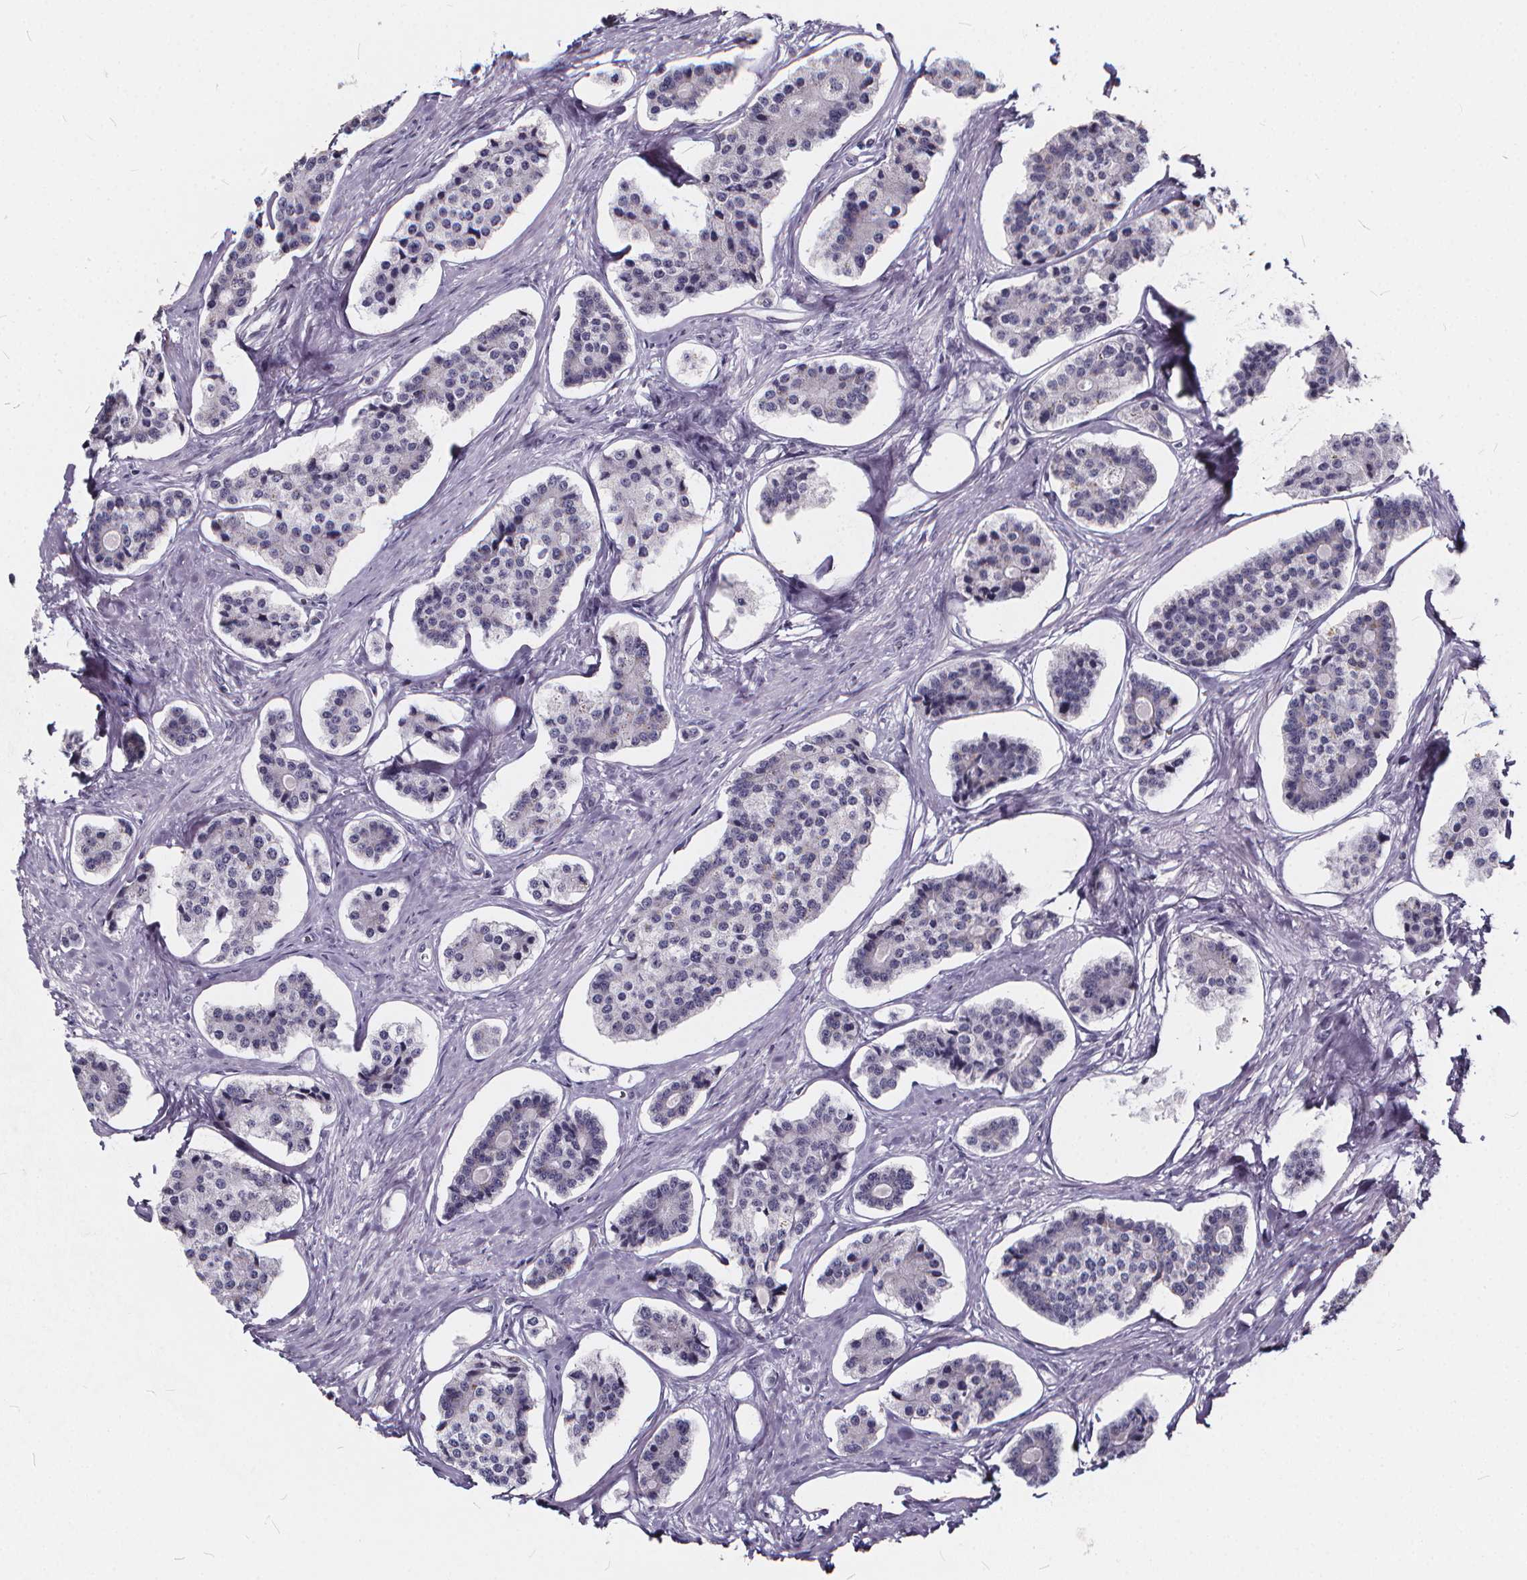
{"staining": {"intensity": "negative", "quantity": "none", "location": "none"}, "tissue": "carcinoid", "cell_type": "Tumor cells", "image_type": "cancer", "snomed": [{"axis": "morphology", "description": "Carcinoid, malignant, NOS"}, {"axis": "topography", "description": "Small intestine"}], "caption": "DAB (3,3'-diaminobenzidine) immunohistochemical staining of human carcinoid demonstrates no significant expression in tumor cells.", "gene": "SPEF2", "patient": {"sex": "female", "age": 65}}